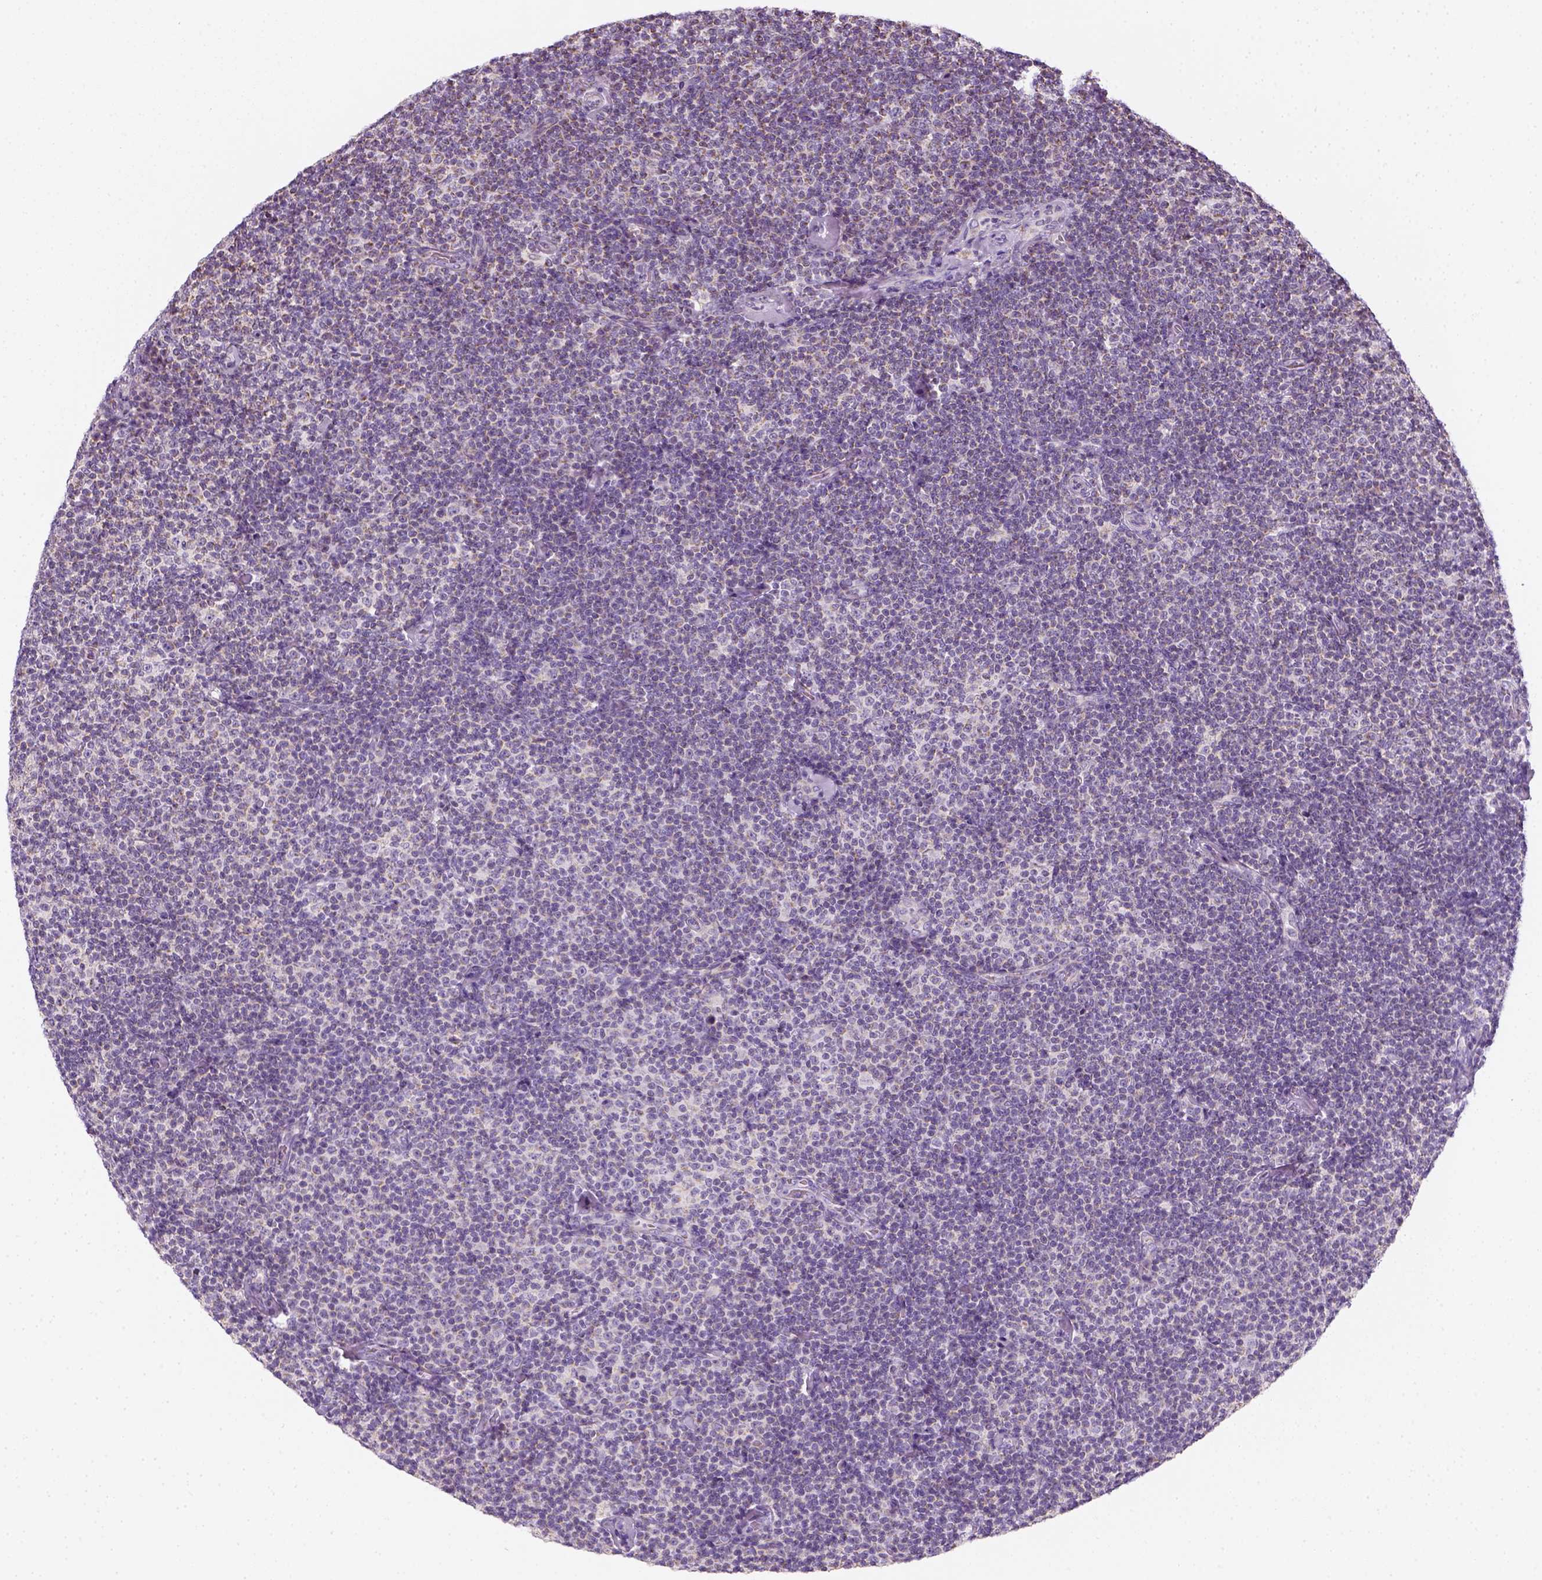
{"staining": {"intensity": "negative", "quantity": "none", "location": "none"}, "tissue": "lymphoma", "cell_type": "Tumor cells", "image_type": "cancer", "snomed": [{"axis": "morphology", "description": "Malignant lymphoma, non-Hodgkin's type, Low grade"}, {"axis": "topography", "description": "Lymph node"}], "caption": "Immunohistochemical staining of human lymphoma demonstrates no significant expression in tumor cells. (Stains: DAB IHC with hematoxylin counter stain, Microscopy: brightfield microscopy at high magnification).", "gene": "AWAT2", "patient": {"sex": "male", "age": 81}}